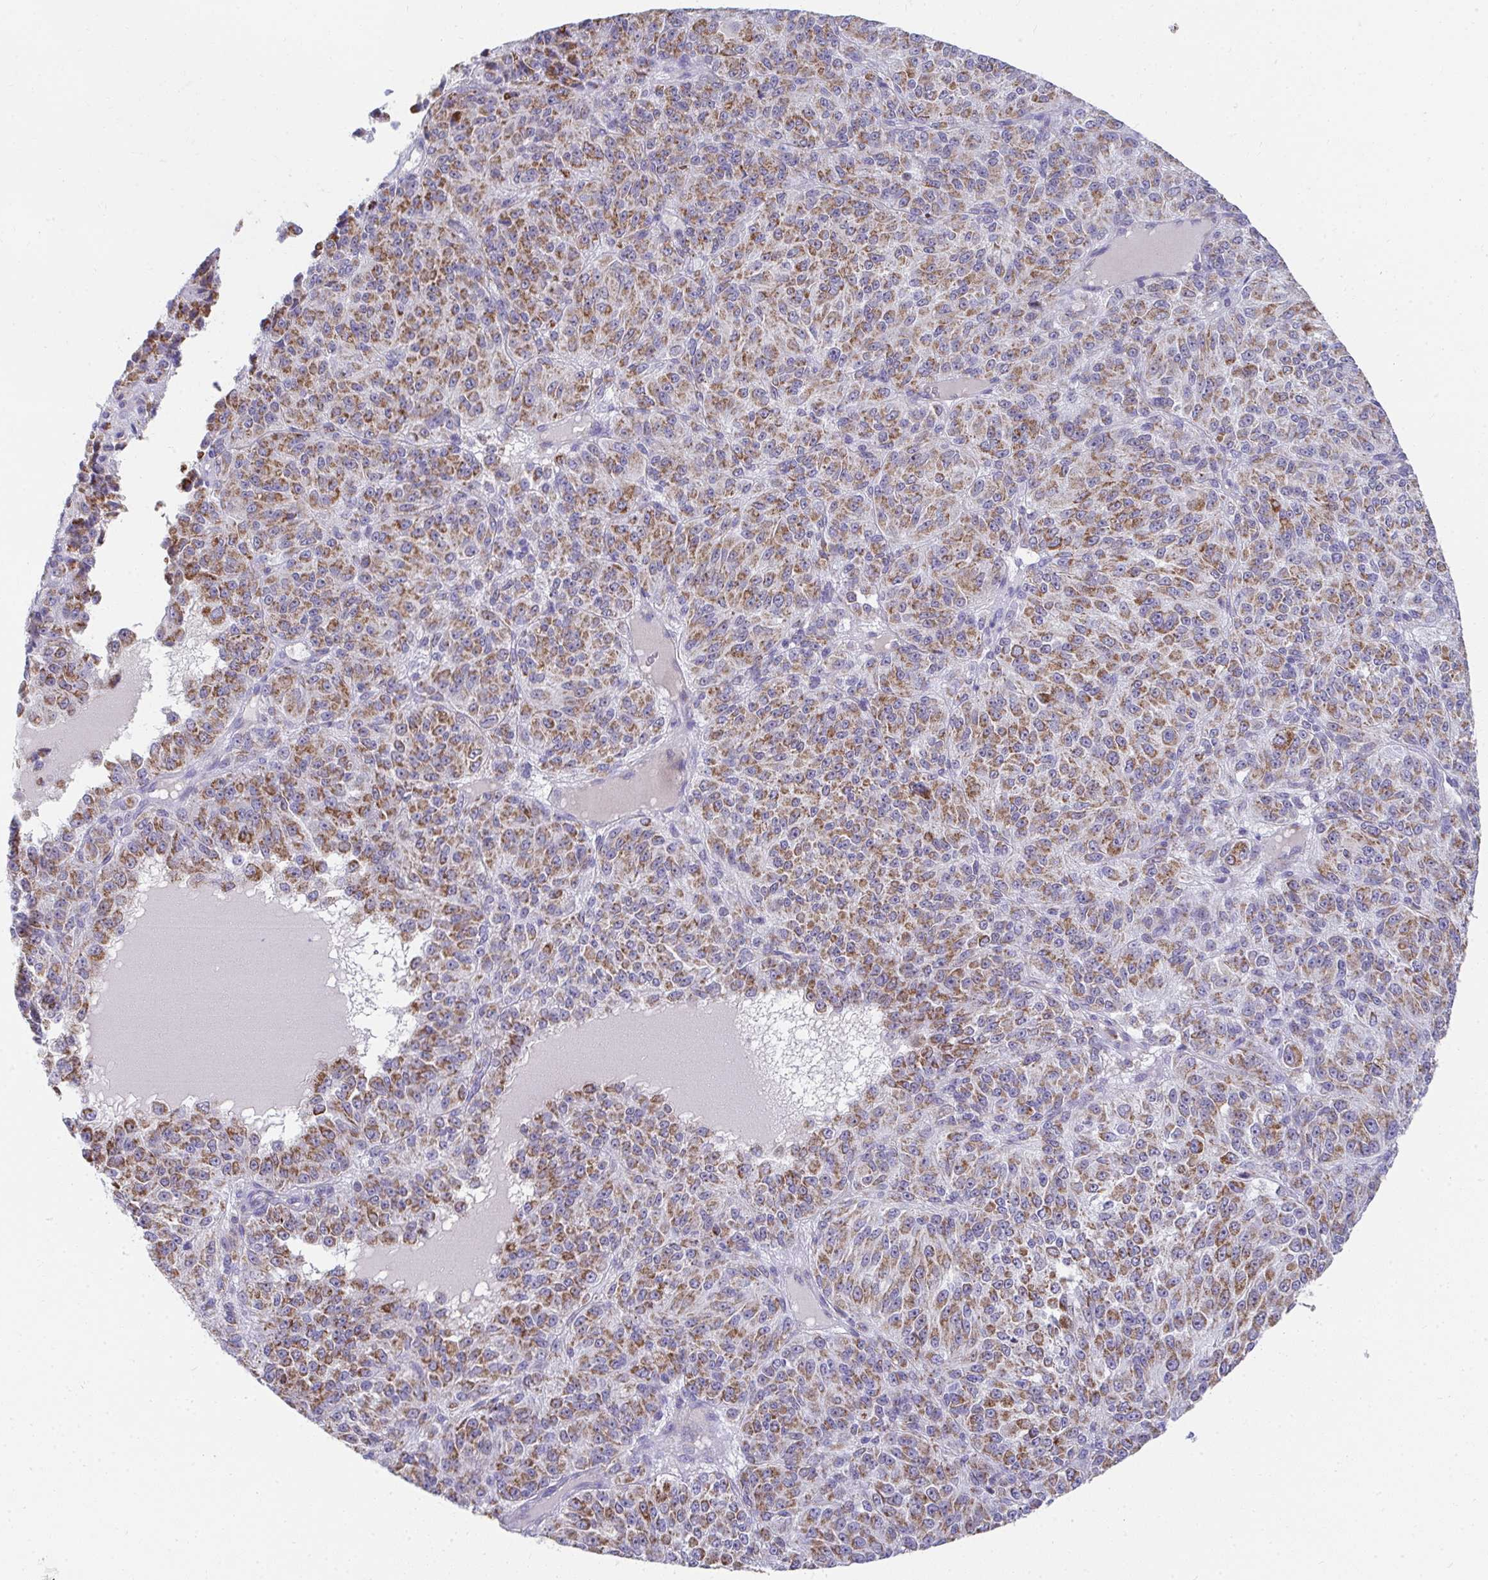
{"staining": {"intensity": "moderate", "quantity": ">75%", "location": "cytoplasmic/membranous"}, "tissue": "melanoma", "cell_type": "Tumor cells", "image_type": "cancer", "snomed": [{"axis": "morphology", "description": "Malignant melanoma, Metastatic site"}, {"axis": "topography", "description": "Brain"}], "caption": "Malignant melanoma (metastatic site) was stained to show a protein in brown. There is medium levels of moderate cytoplasmic/membranous staining in approximately >75% of tumor cells. (DAB (3,3'-diaminobenzidine) IHC, brown staining for protein, blue staining for nuclei).", "gene": "PRRG3", "patient": {"sex": "female", "age": 56}}